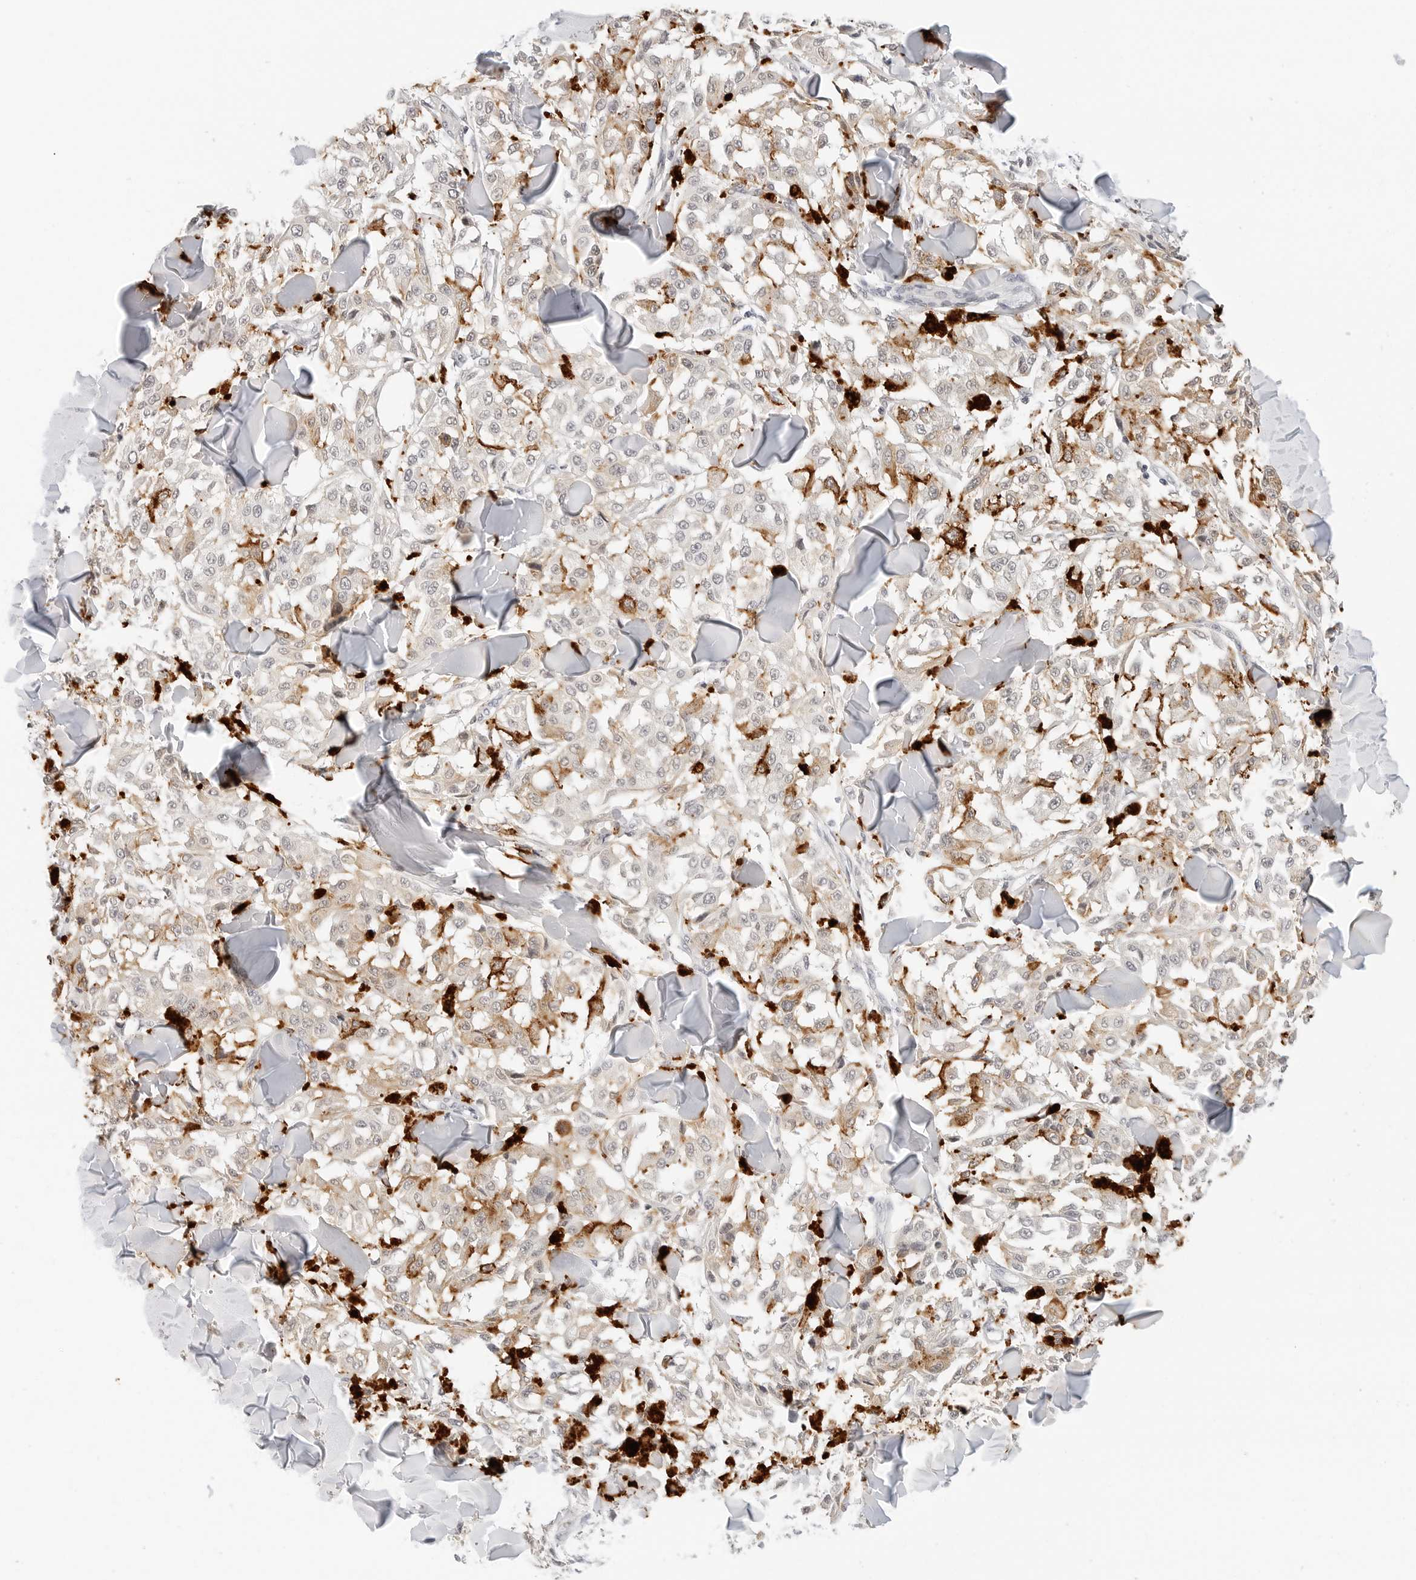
{"staining": {"intensity": "negative", "quantity": "none", "location": "none"}, "tissue": "melanoma", "cell_type": "Tumor cells", "image_type": "cancer", "snomed": [{"axis": "morphology", "description": "Malignant melanoma, NOS"}, {"axis": "topography", "description": "Skin"}], "caption": "Malignant melanoma was stained to show a protein in brown. There is no significant staining in tumor cells.", "gene": "NEO1", "patient": {"sex": "female", "age": 64}}